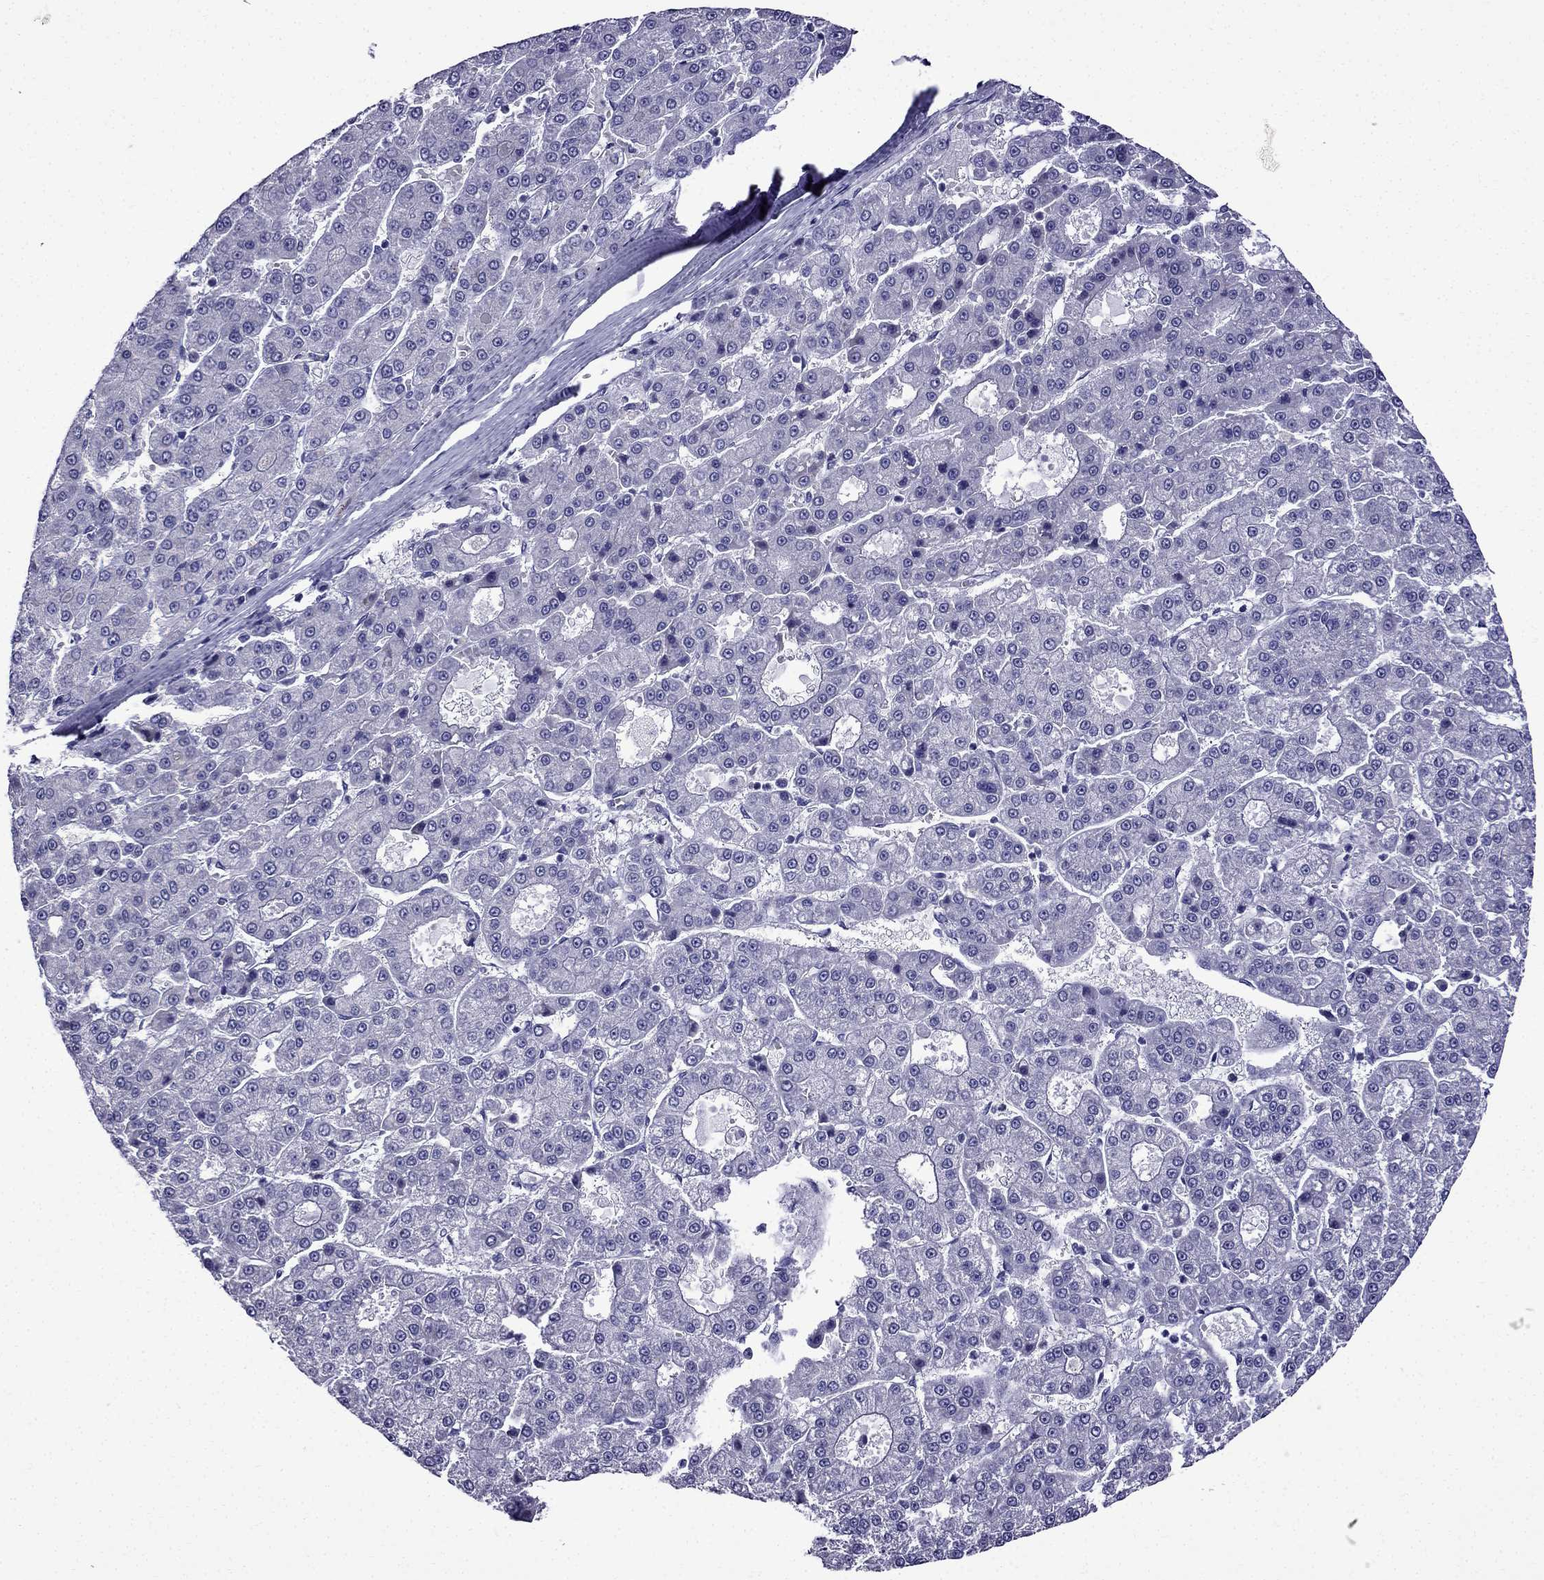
{"staining": {"intensity": "negative", "quantity": "none", "location": "none"}, "tissue": "liver cancer", "cell_type": "Tumor cells", "image_type": "cancer", "snomed": [{"axis": "morphology", "description": "Carcinoma, Hepatocellular, NOS"}, {"axis": "topography", "description": "Liver"}], "caption": "The micrograph displays no staining of tumor cells in liver hepatocellular carcinoma.", "gene": "ERC2", "patient": {"sex": "male", "age": 70}}